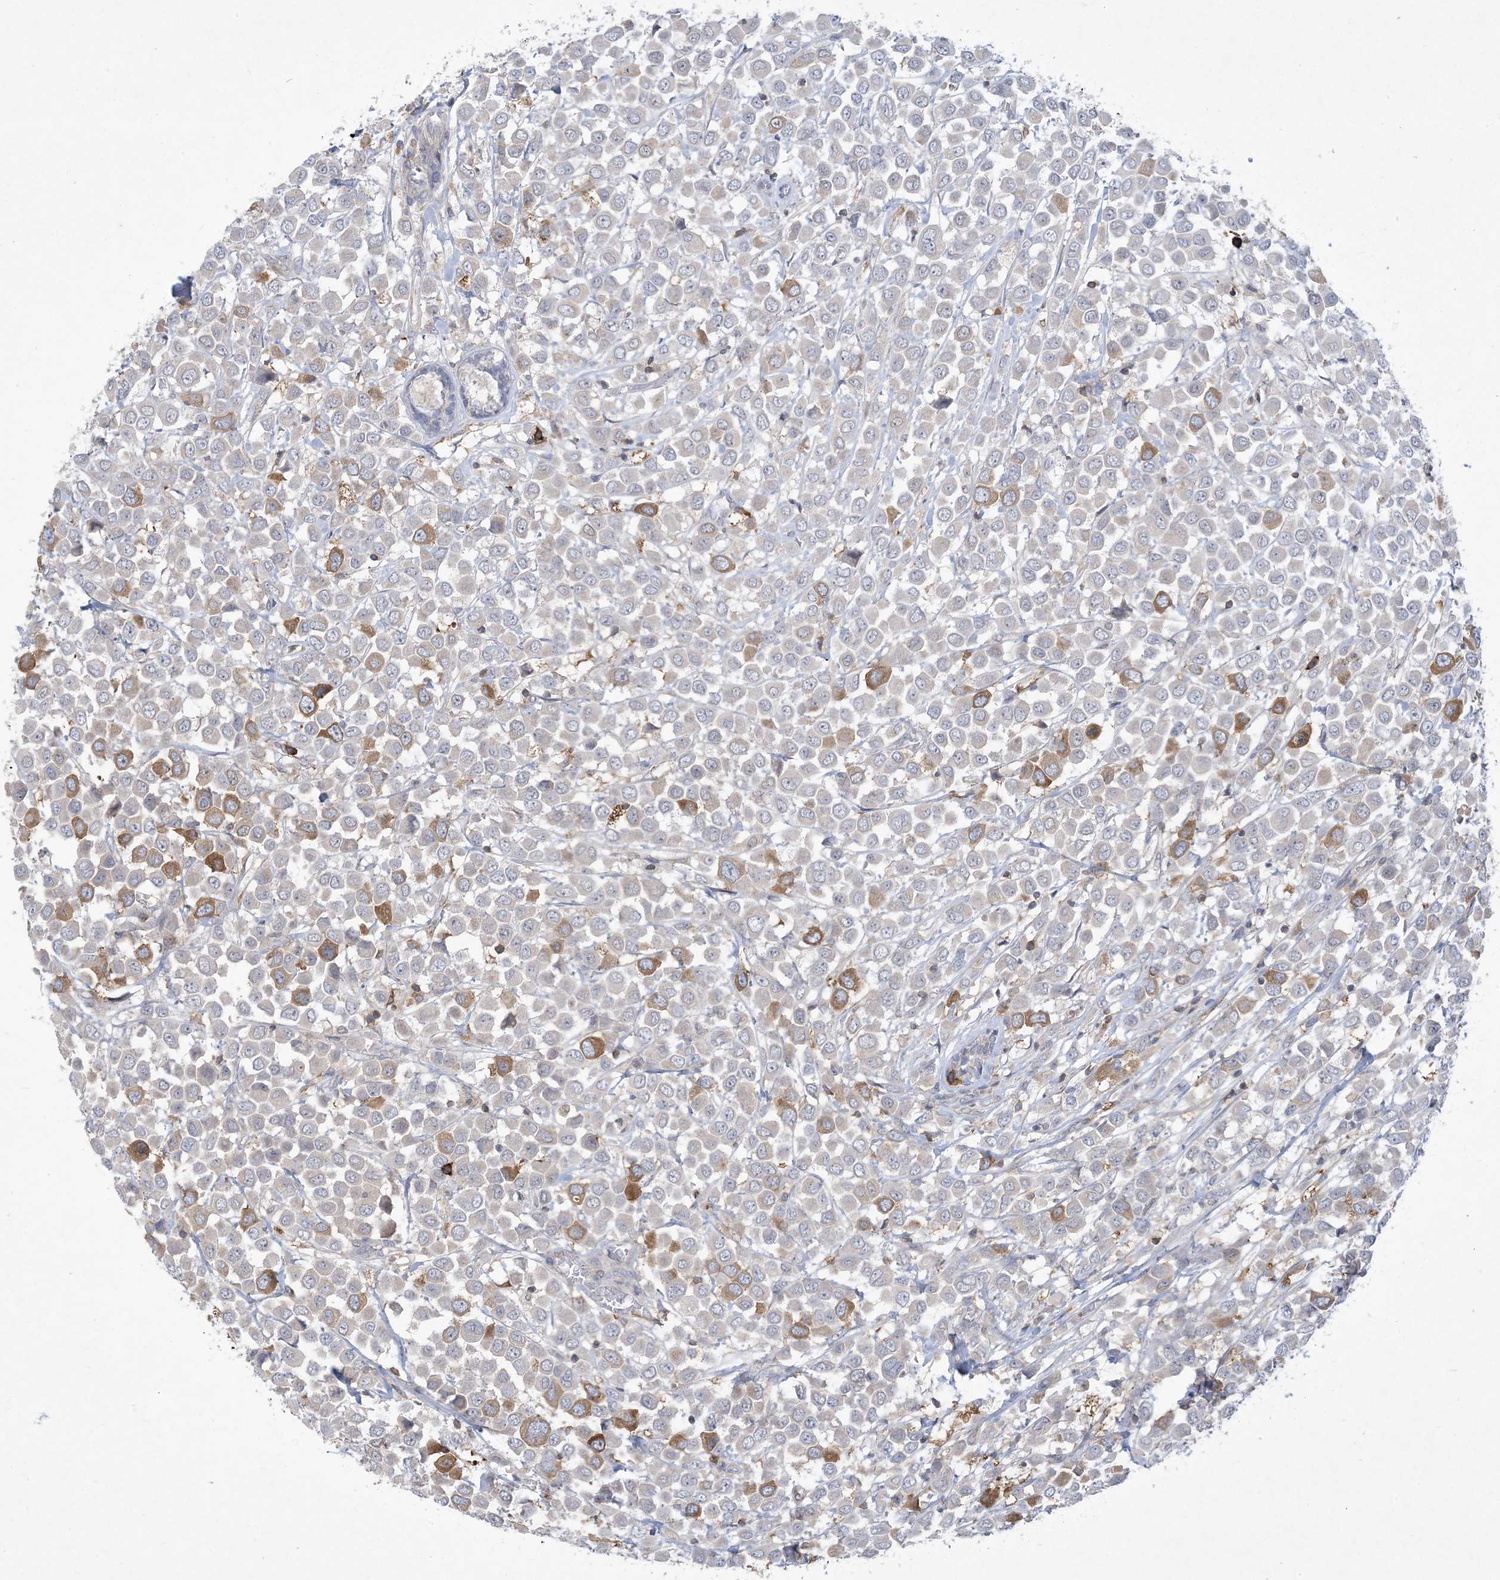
{"staining": {"intensity": "moderate", "quantity": "<25%", "location": "cytoplasmic/membranous"}, "tissue": "breast cancer", "cell_type": "Tumor cells", "image_type": "cancer", "snomed": [{"axis": "morphology", "description": "Duct carcinoma"}, {"axis": "topography", "description": "Breast"}], "caption": "The immunohistochemical stain shows moderate cytoplasmic/membranous positivity in tumor cells of breast intraductal carcinoma tissue. The protein is shown in brown color, while the nuclei are stained blue.", "gene": "AOC1", "patient": {"sex": "female", "age": 61}}